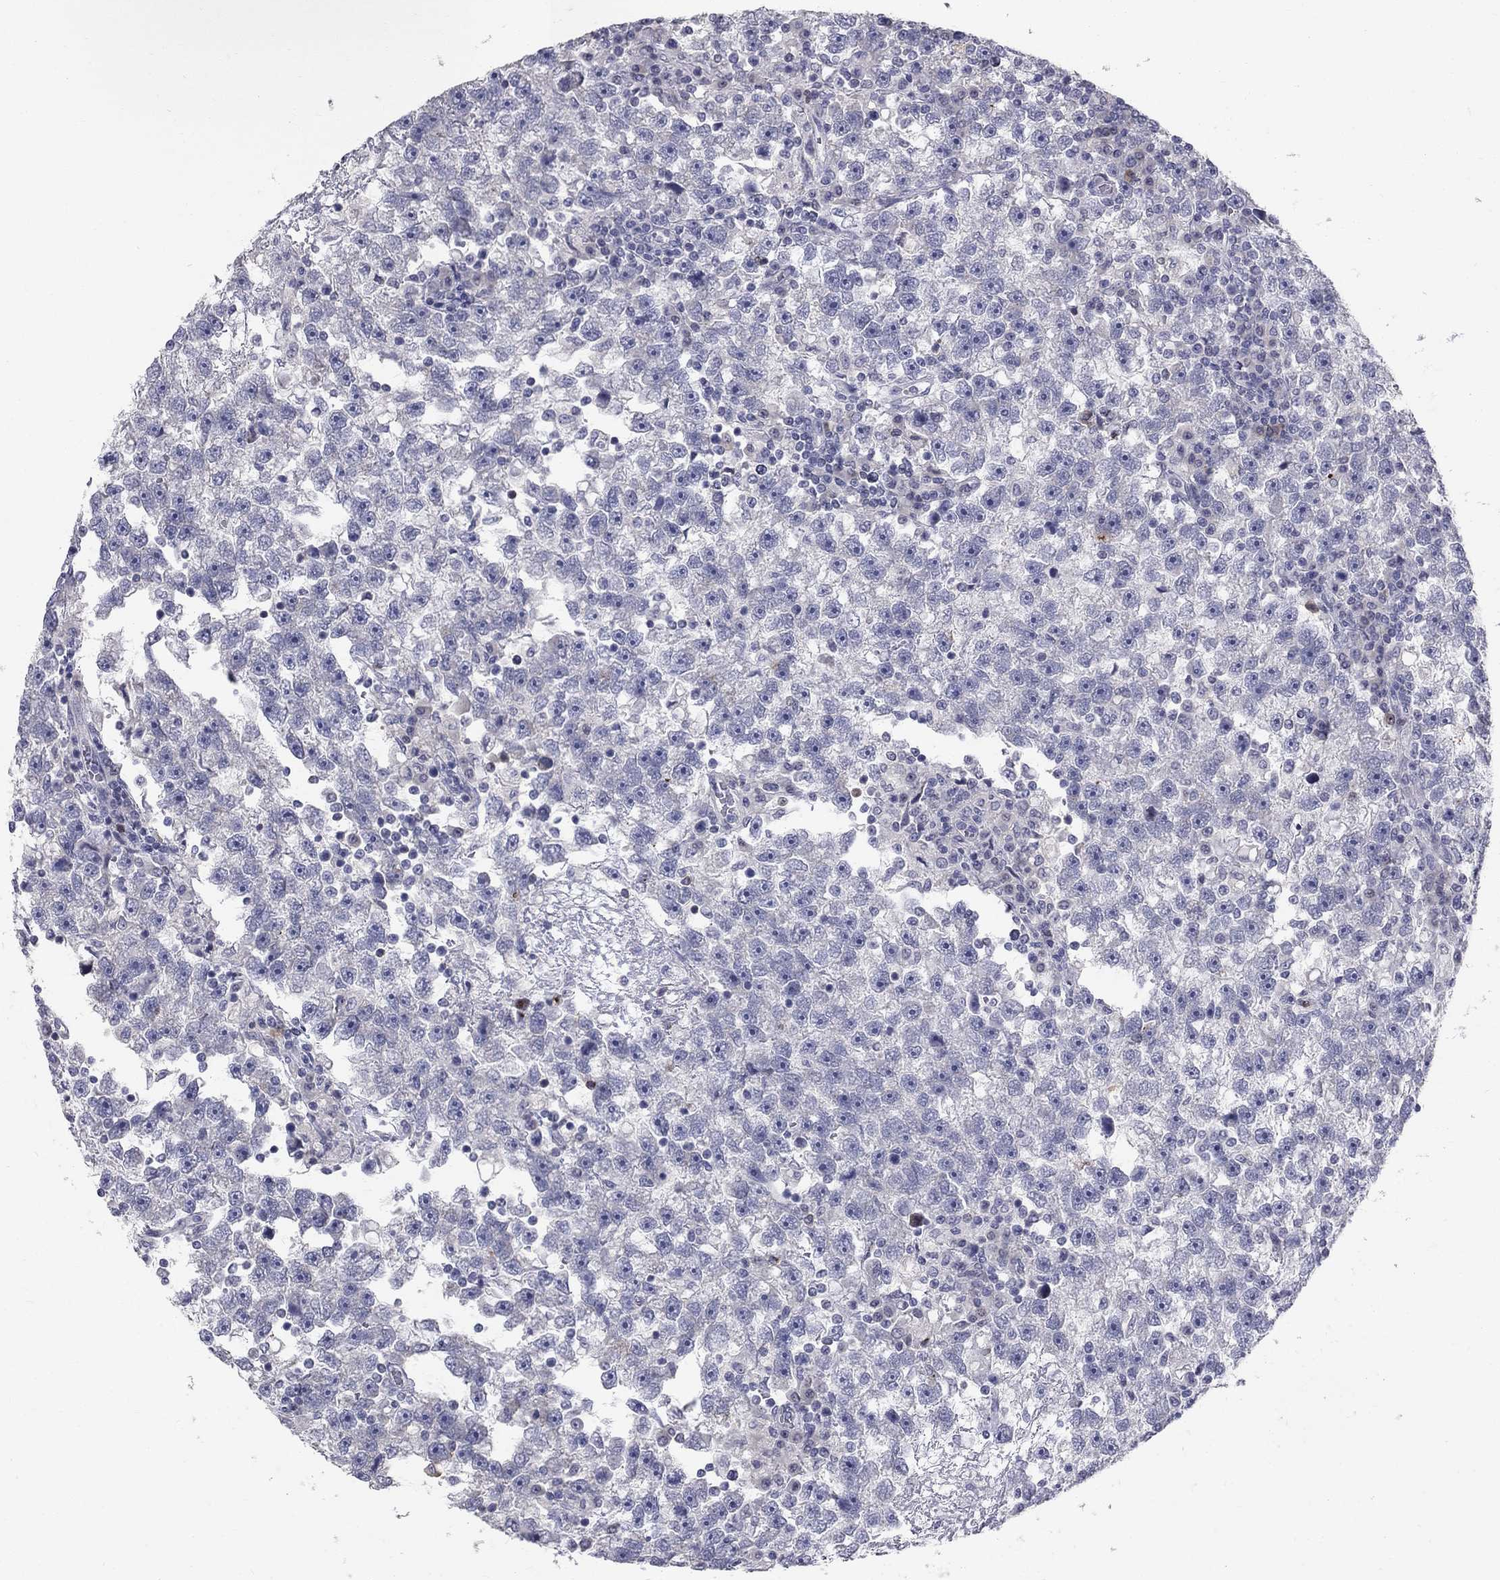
{"staining": {"intensity": "negative", "quantity": "none", "location": "none"}, "tissue": "testis cancer", "cell_type": "Tumor cells", "image_type": "cancer", "snomed": [{"axis": "morphology", "description": "Seminoma, NOS"}, {"axis": "topography", "description": "Testis"}], "caption": "Testis cancer (seminoma) stained for a protein using immunohistochemistry (IHC) demonstrates no expression tumor cells.", "gene": "NTRK2", "patient": {"sex": "male", "age": 47}}